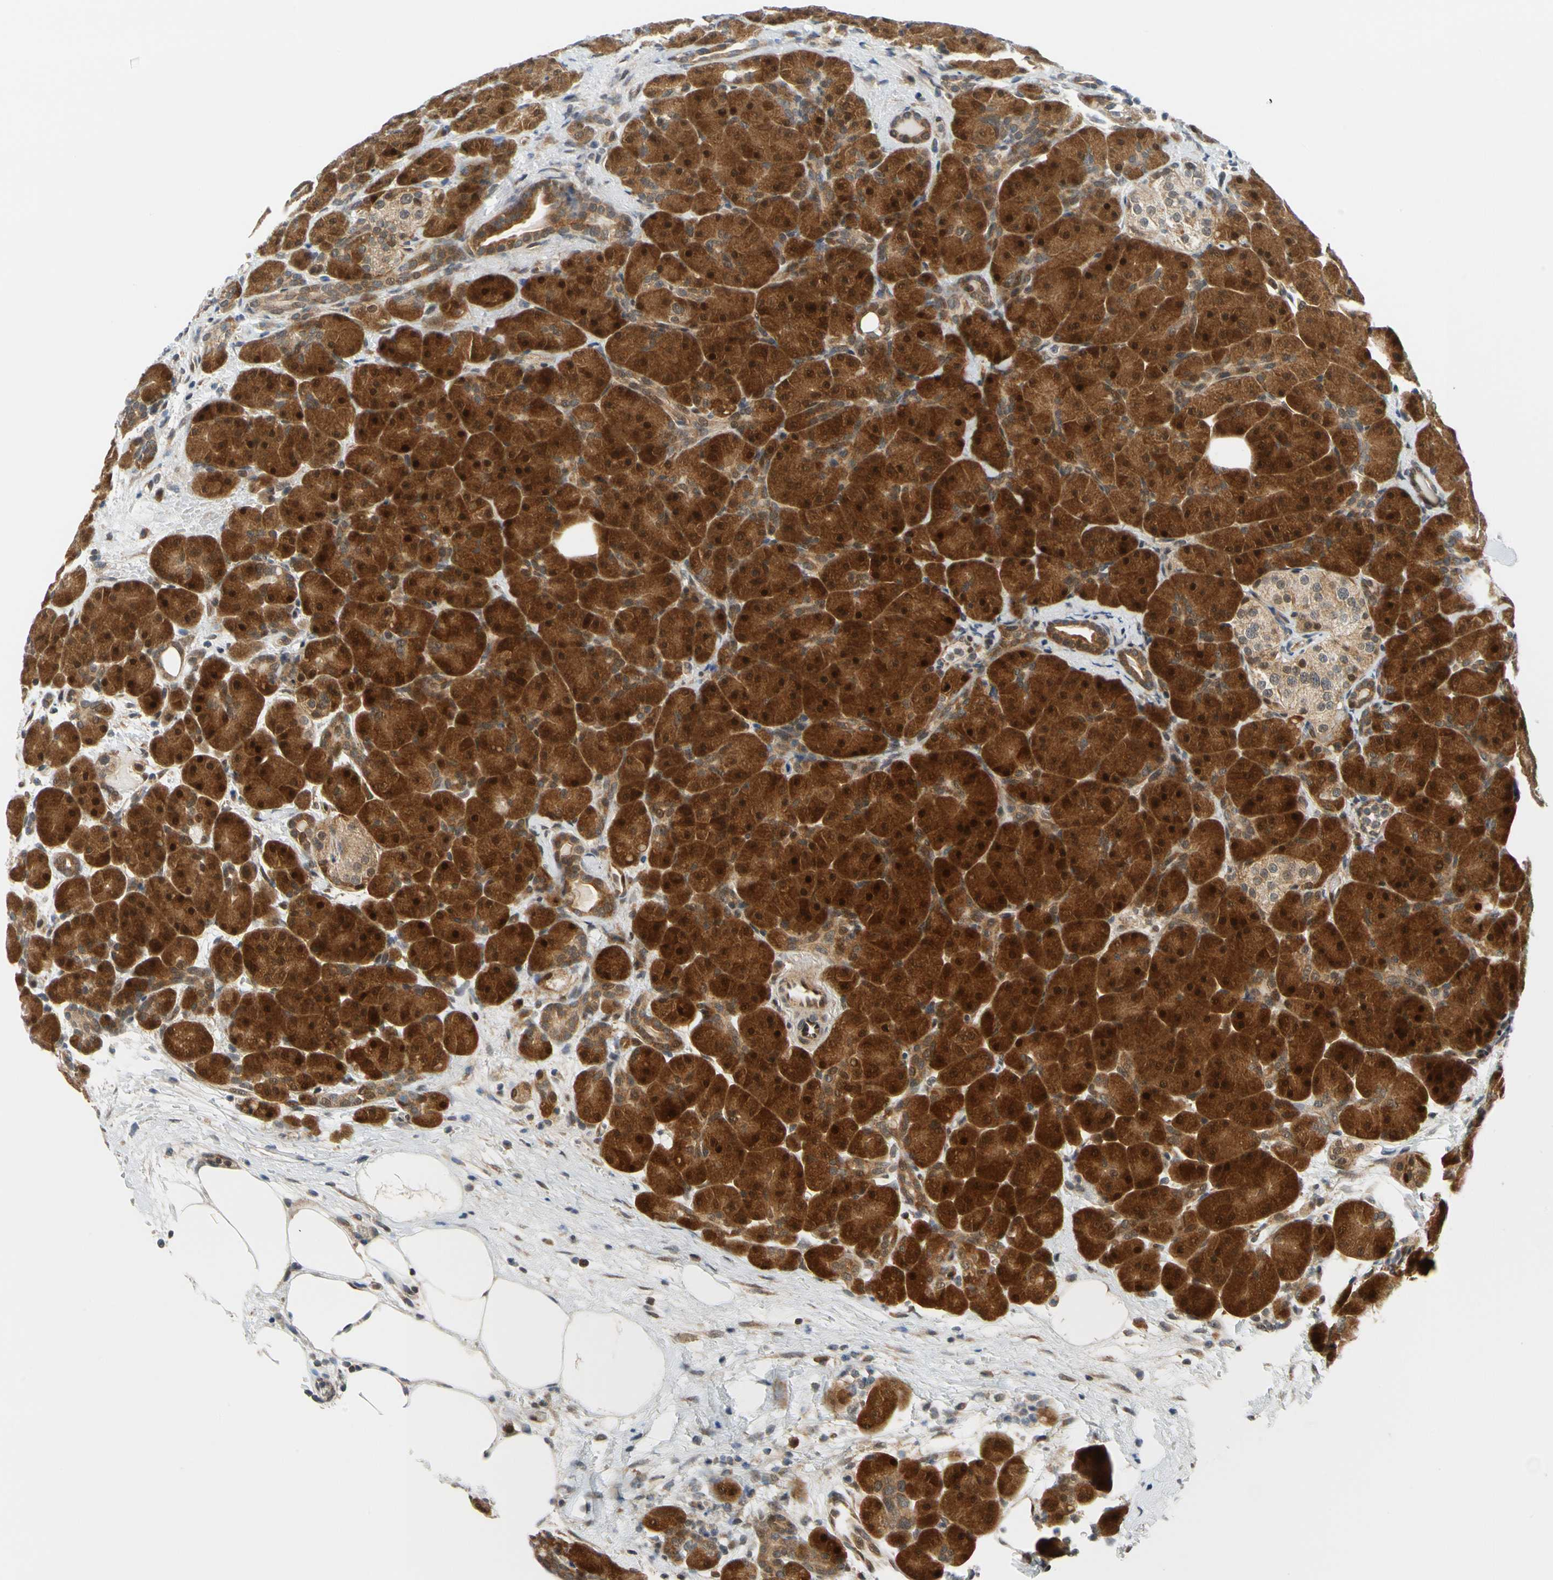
{"staining": {"intensity": "strong", "quantity": ">75%", "location": "cytoplasmic/membranous"}, "tissue": "pancreas", "cell_type": "Exocrine glandular cells", "image_type": "normal", "snomed": [{"axis": "morphology", "description": "Normal tissue, NOS"}, {"axis": "topography", "description": "Pancreas"}], "caption": "Immunohistochemistry micrograph of normal pancreas: human pancreas stained using immunohistochemistry (IHC) displays high levels of strong protein expression localized specifically in the cytoplasmic/membranous of exocrine glandular cells, appearing as a cytoplasmic/membranous brown color.", "gene": "MAPK9", "patient": {"sex": "male", "age": 66}}